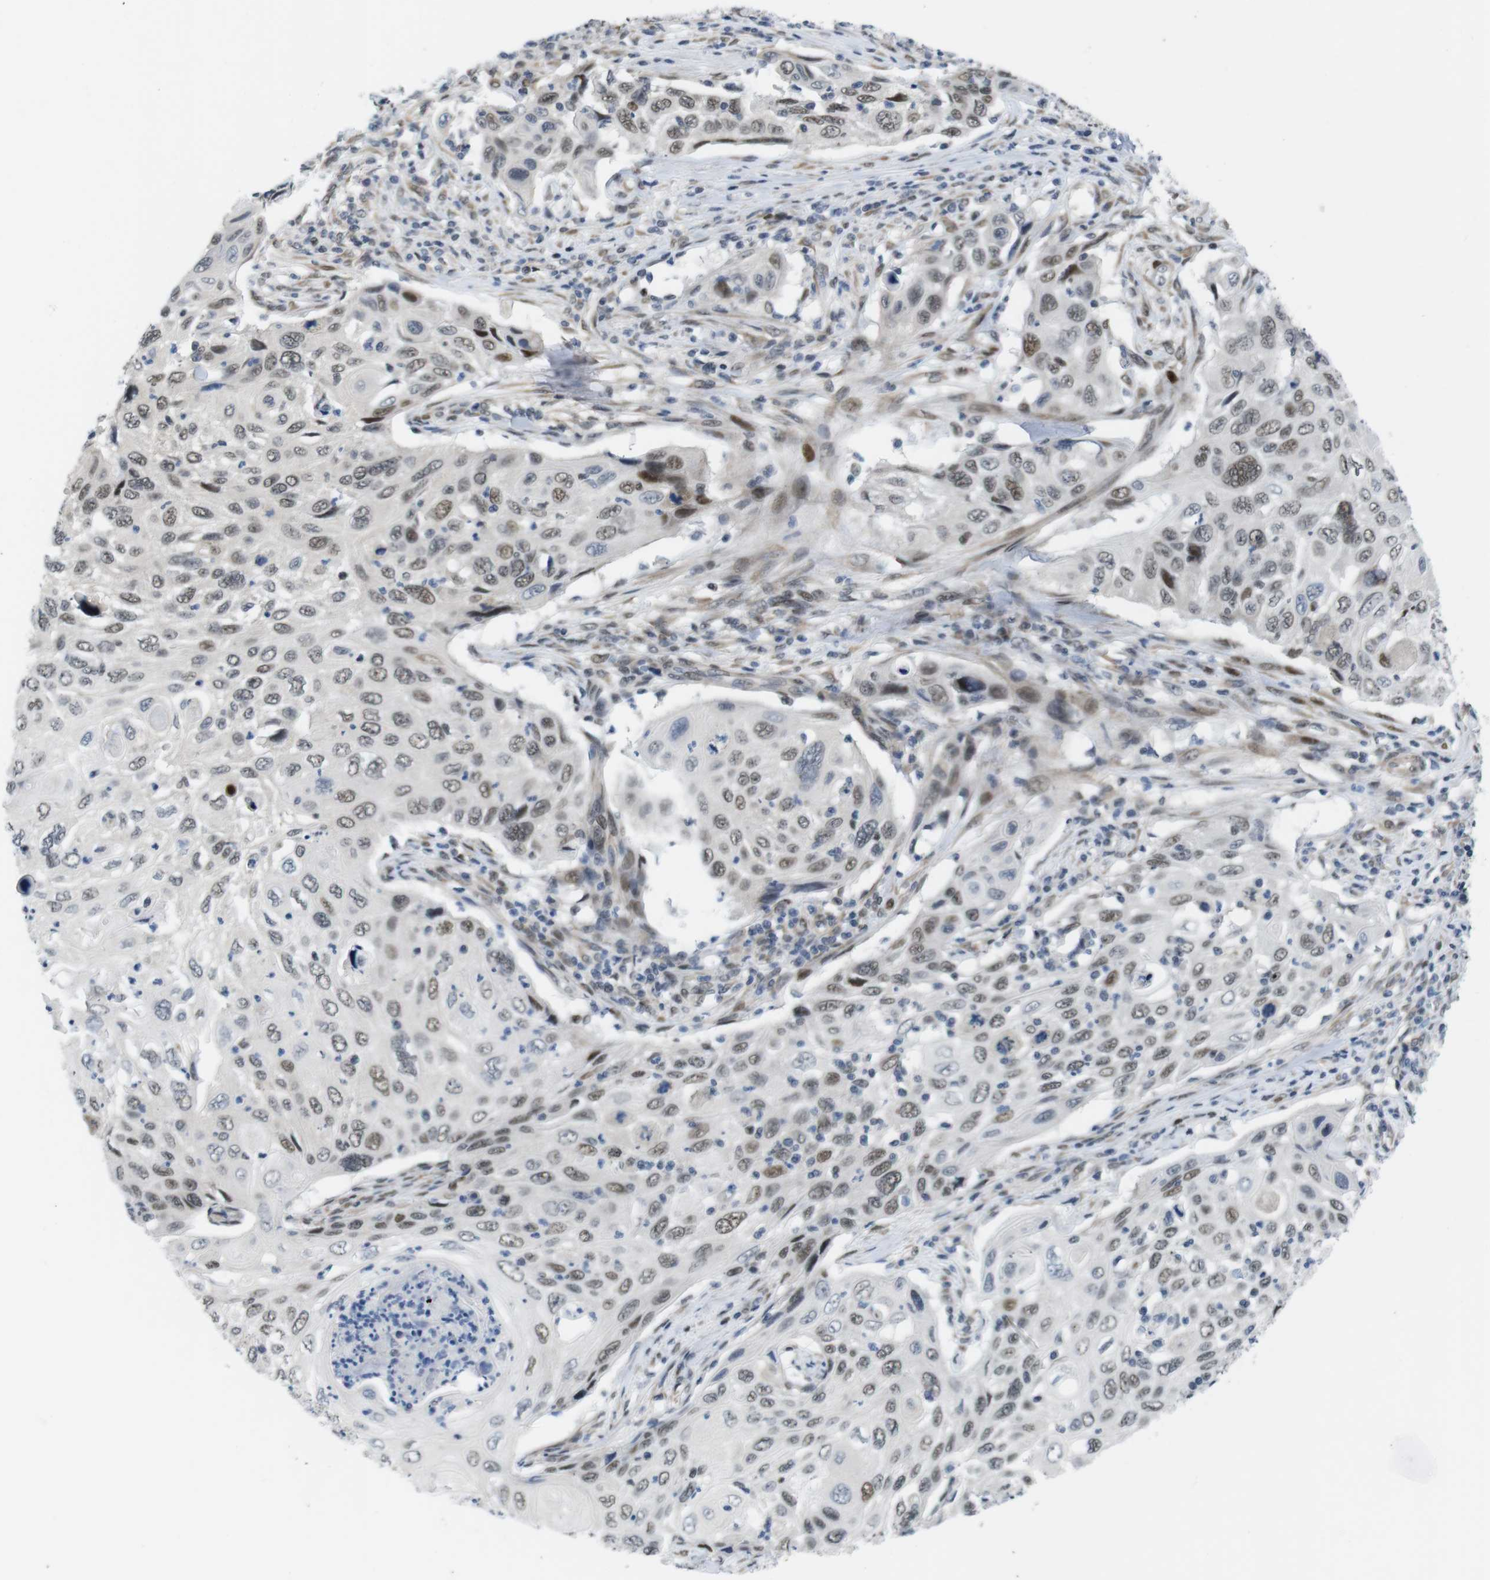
{"staining": {"intensity": "moderate", "quantity": ">75%", "location": "nuclear"}, "tissue": "cervical cancer", "cell_type": "Tumor cells", "image_type": "cancer", "snomed": [{"axis": "morphology", "description": "Squamous cell carcinoma, NOS"}, {"axis": "topography", "description": "Cervix"}], "caption": "Tumor cells reveal moderate nuclear expression in approximately >75% of cells in cervical cancer. Using DAB (3,3'-diaminobenzidine) (brown) and hematoxylin (blue) stains, captured at high magnification using brightfield microscopy.", "gene": "SMCO2", "patient": {"sex": "female", "age": 70}}